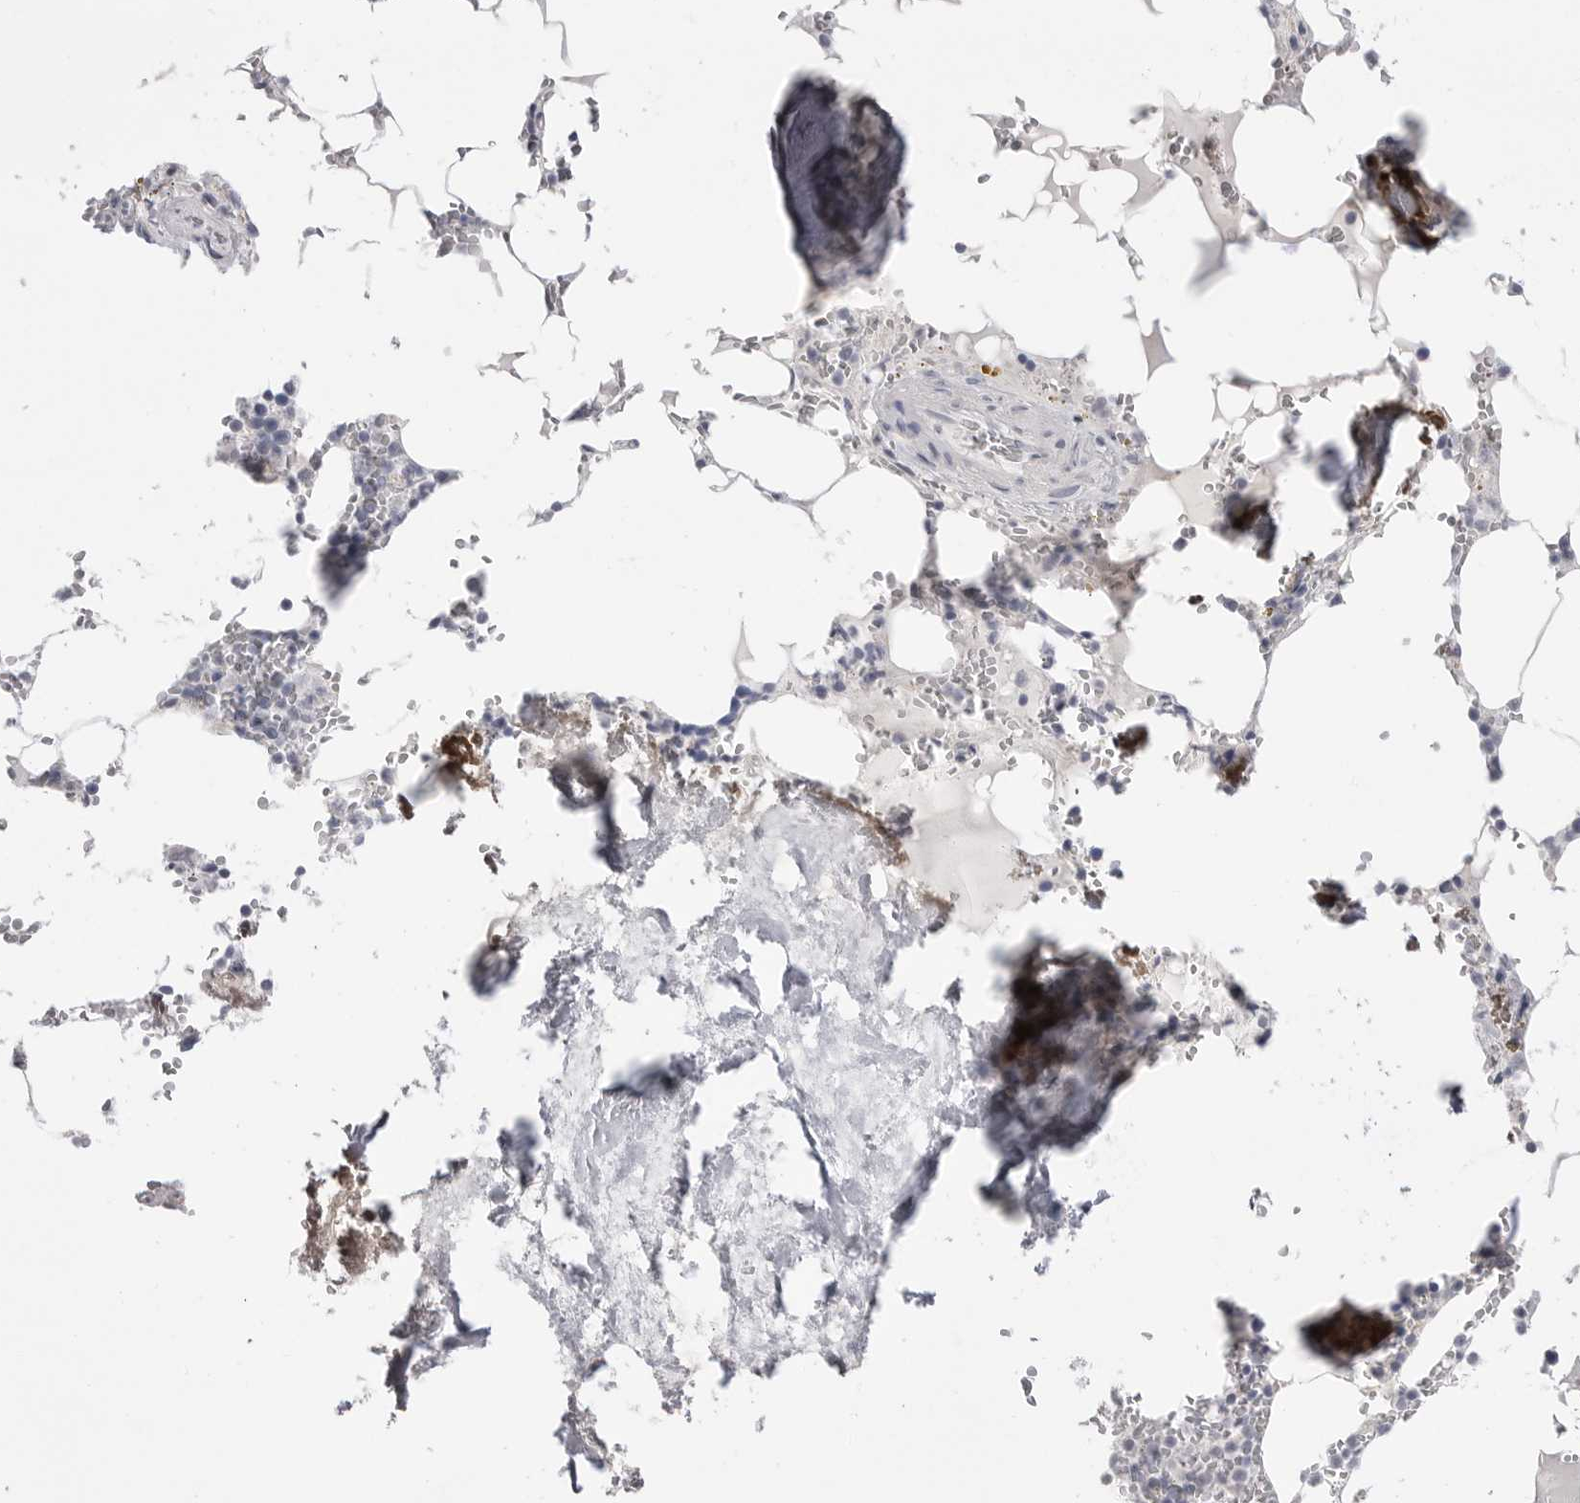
{"staining": {"intensity": "negative", "quantity": "none", "location": "none"}, "tissue": "bone marrow", "cell_type": "Hematopoietic cells", "image_type": "normal", "snomed": [{"axis": "morphology", "description": "Normal tissue, NOS"}, {"axis": "topography", "description": "Bone marrow"}], "caption": "There is no significant positivity in hematopoietic cells of bone marrow. The staining was performed using DAB (3,3'-diaminobenzidine) to visualize the protein expression in brown, while the nuclei were stained in blue with hematoxylin (Magnification: 20x).", "gene": "CPB1", "patient": {"sex": "male", "age": 70}}